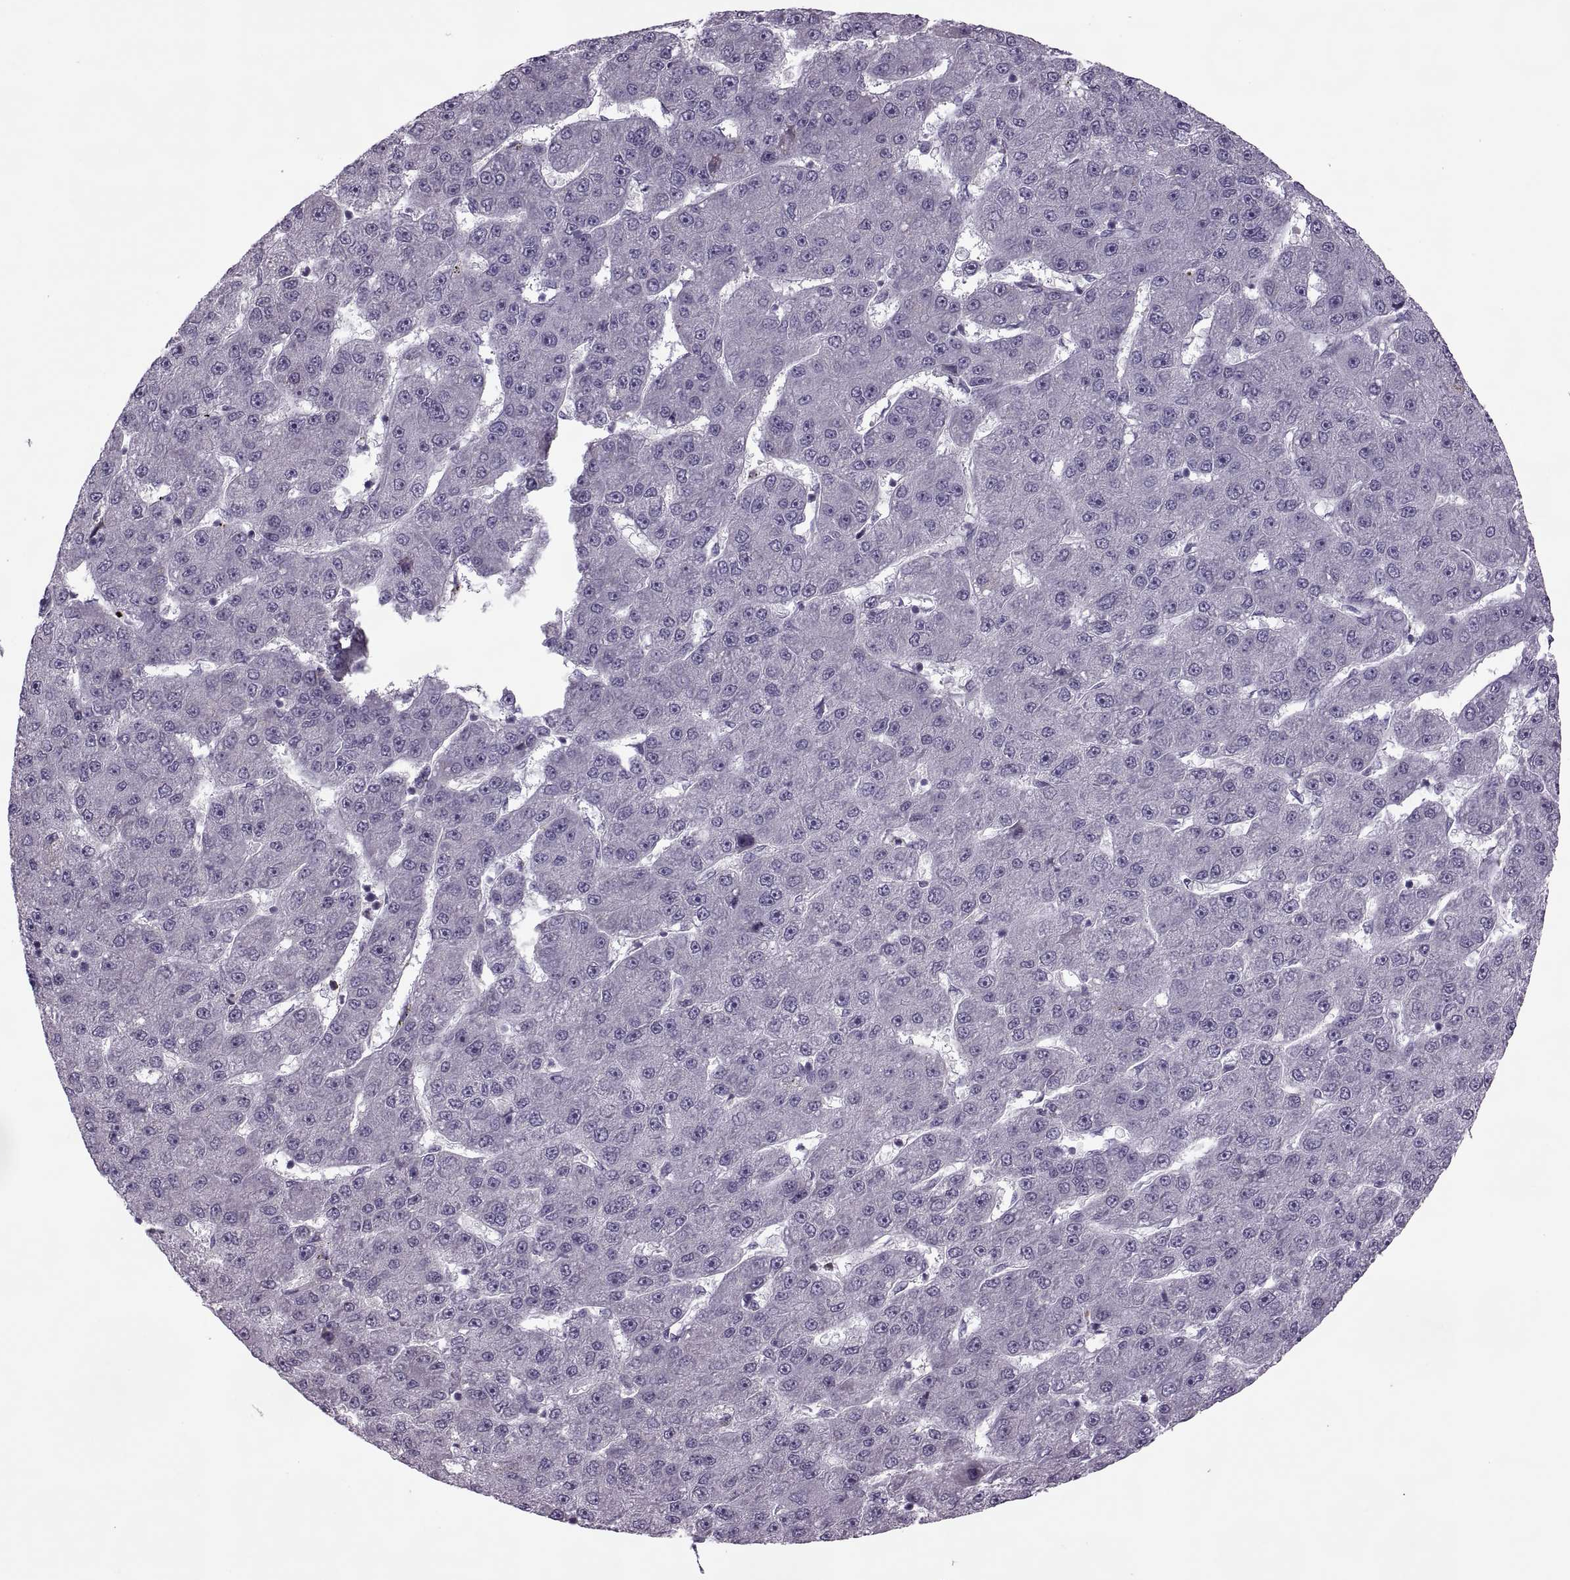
{"staining": {"intensity": "negative", "quantity": "none", "location": "none"}, "tissue": "liver cancer", "cell_type": "Tumor cells", "image_type": "cancer", "snomed": [{"axis": "morphology", "description": "Carcinoma, Hepatocellular, NOS"}, {"axis": "topography", "description": "Liver"}], "caption": "Photomicrograph shows no significant protein staining in tumor cells of liver cancer.", "gene": "ODF3", "patient": {"sex": "male", "age": 67}}